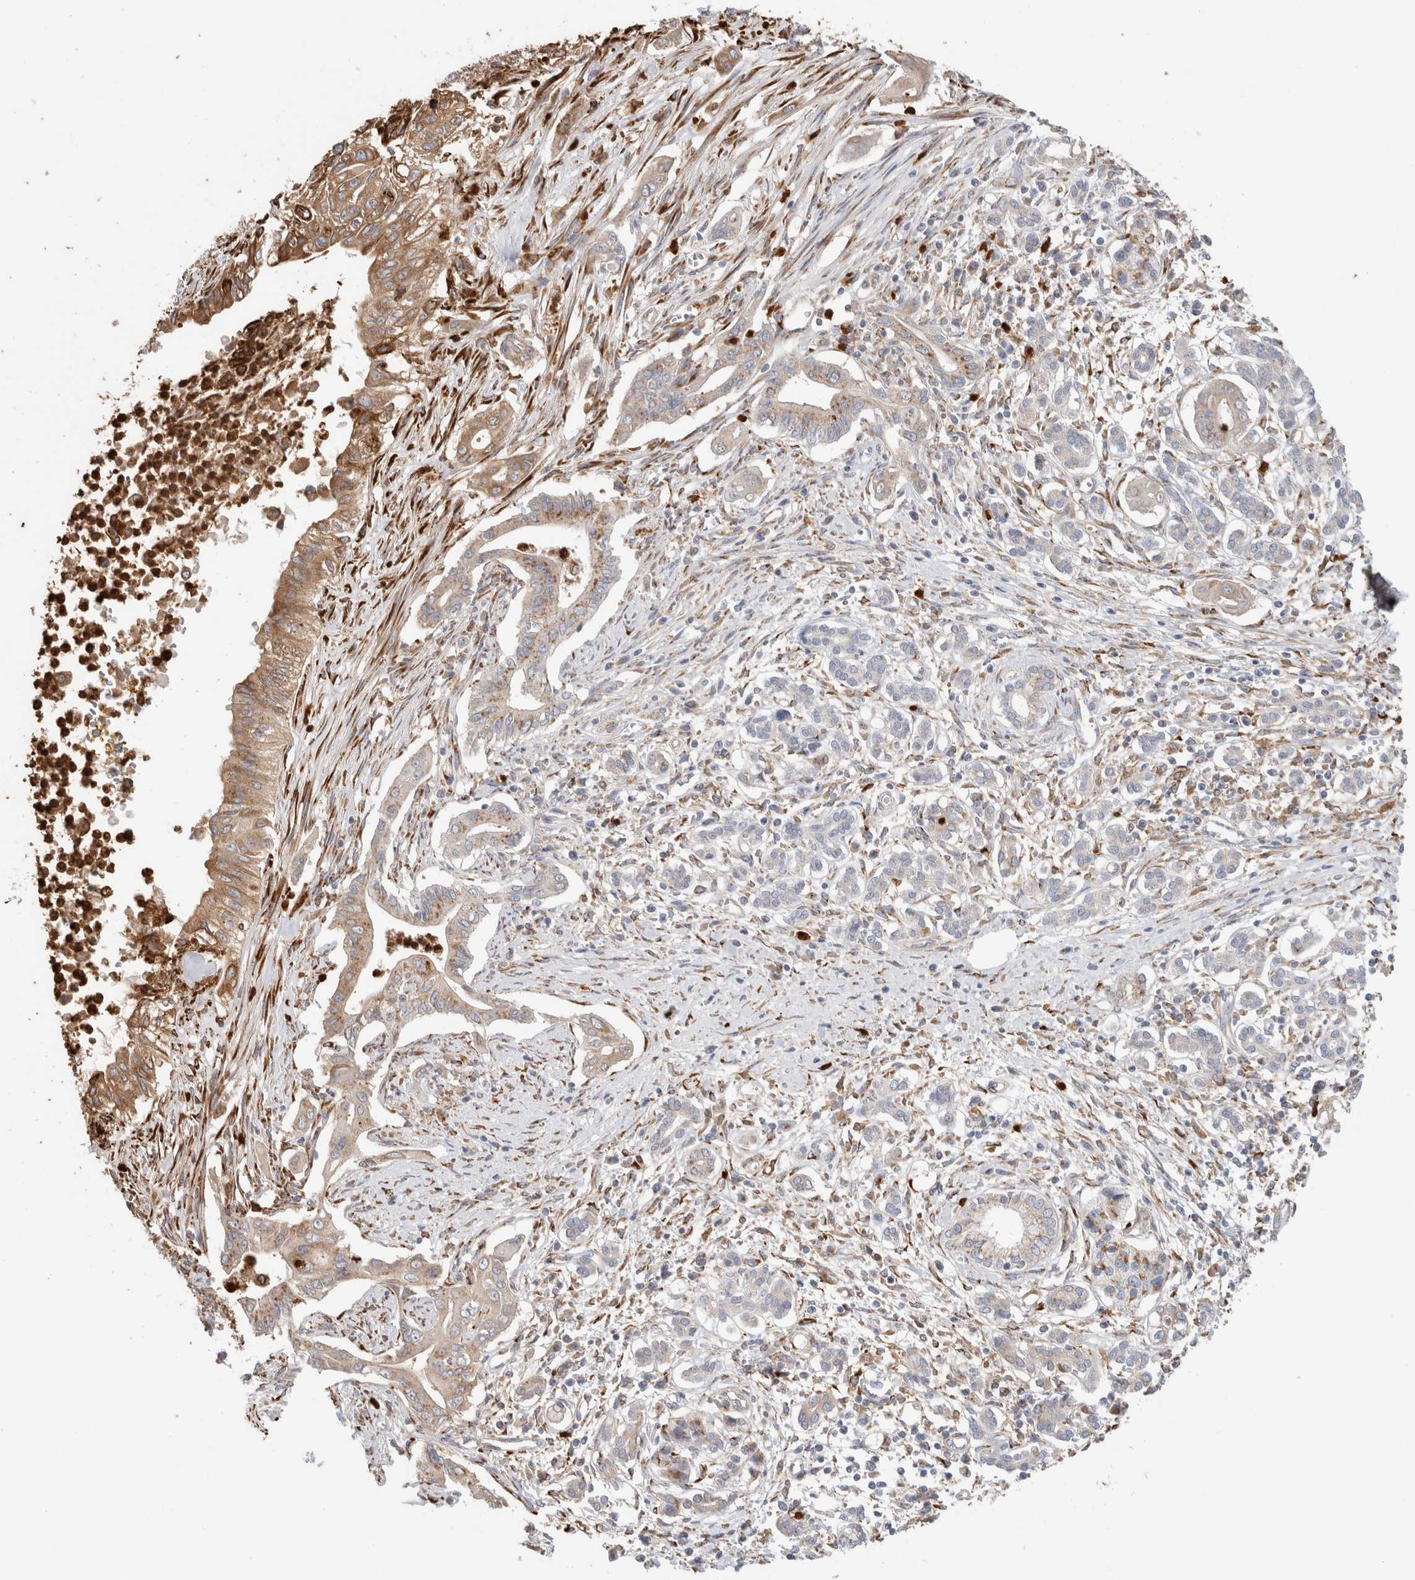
{"staining": {"intensity": "moderate", "quantity": ">75%", "location": "cytoplasmic/membranous"}, "tissue": "pancreatic cancer", "cell_type": "Tumor cells", "image_type": "cancer", "snomed": [{"axis": "morphology", "description": "Adenocarcinoma, NOS"}, {"axis": "topography", "description": "Pancreas"}], "caption": "Approximately >75% of tumor cells in adenocarcinoma (pancreatic) reveal moderate cytoplasmic/membranous protein positivity as visualized by brown immunohistochemical staining.", "gene": "P4HA1", "patient": {"sex": "male", "age": 58}}